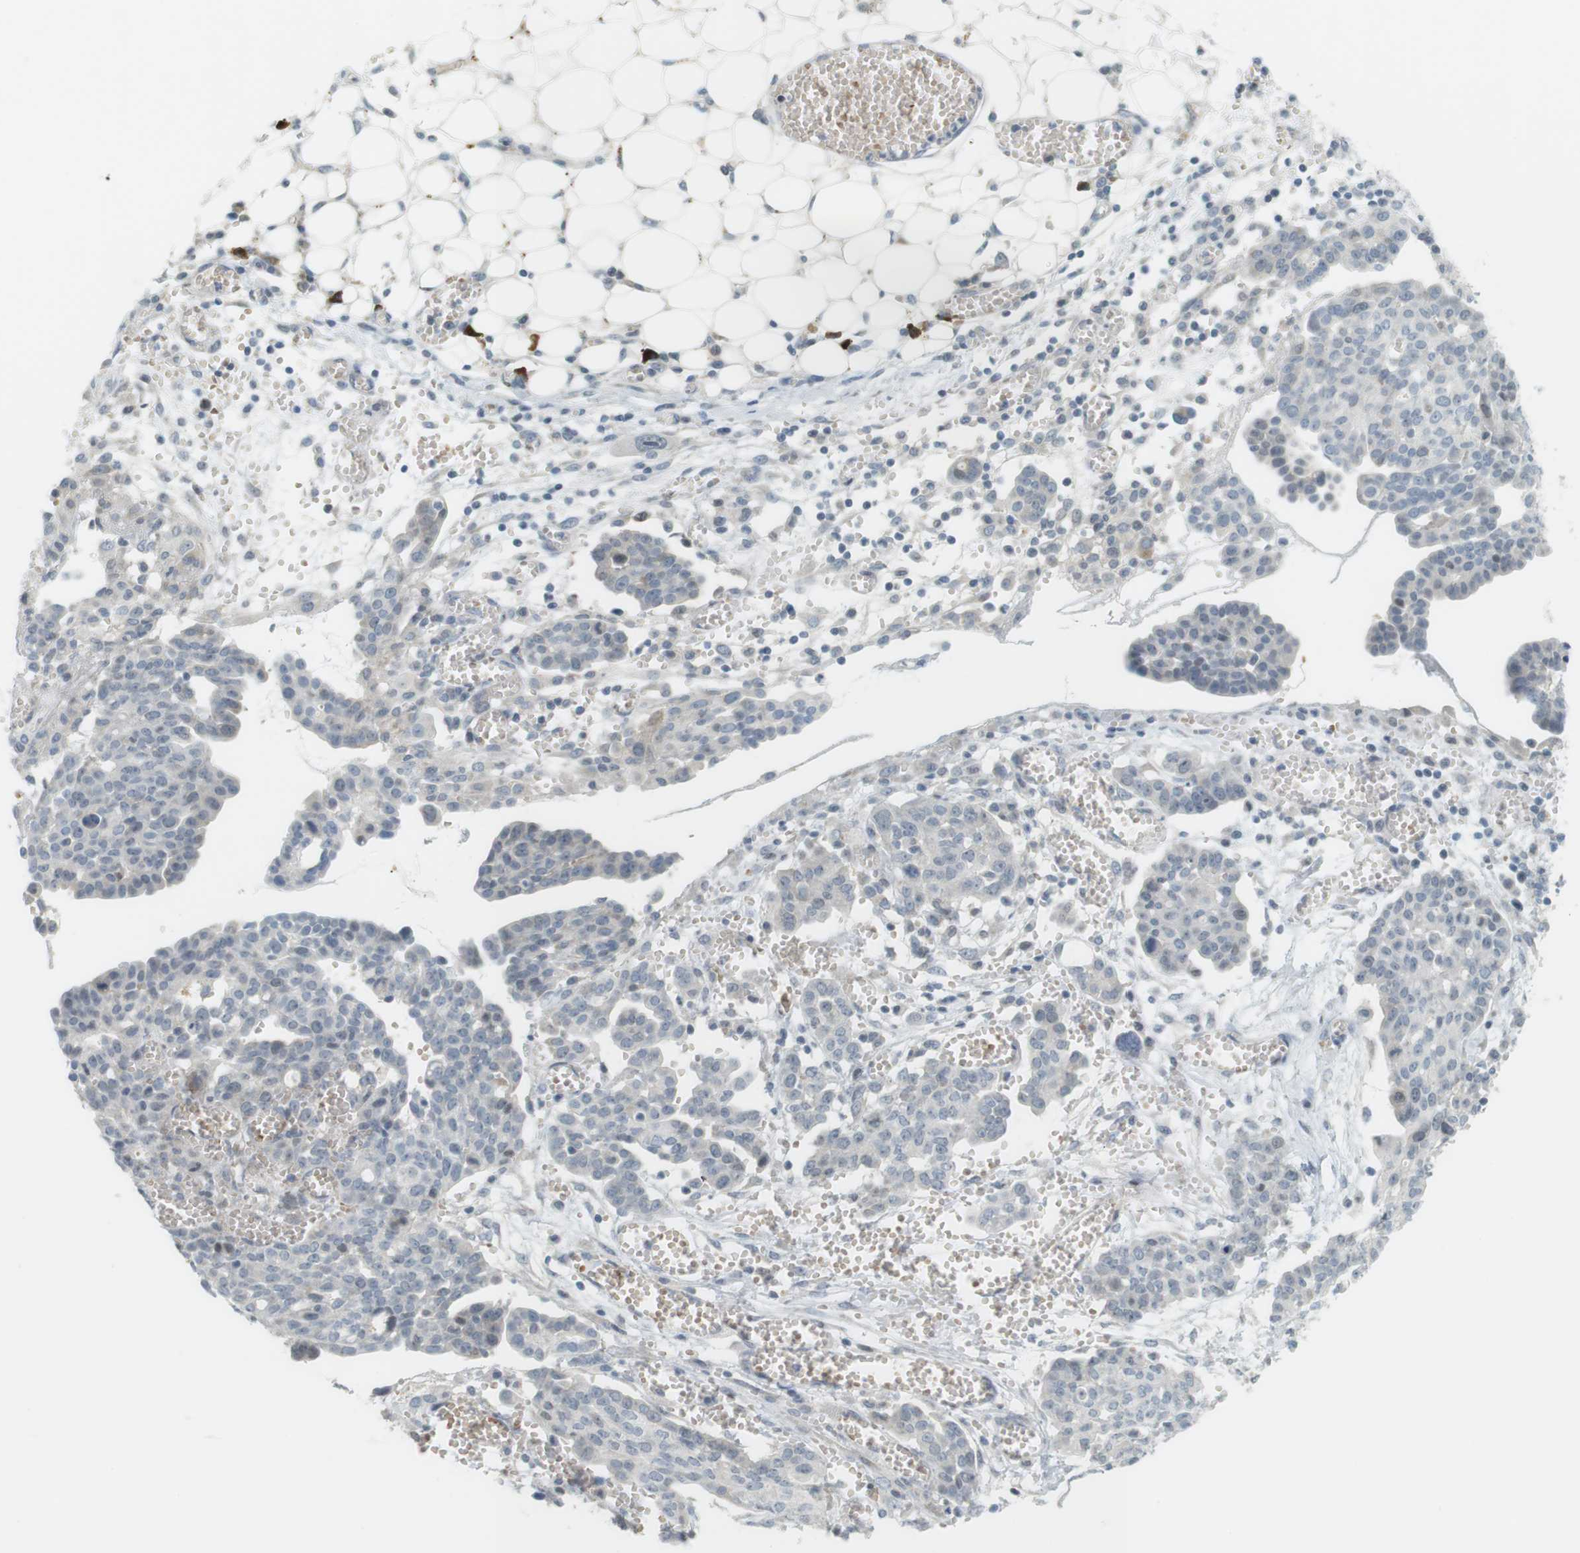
{"staining": {"intensity": "negative", "quantity": "none", "location": "none"}, "tissue": "ovarian cancer", "cell_type": "Tumor cells", "image_type": "cancer", "snomed": [{"axis": "morphology", "description": "Cystadenocarcinoma, serous, NOS"}, {"axis": "topography", "description": "Soft tissue"}, {"axis": "topography", "description": "Ovary"}], "caption": "DAB (3,3'-diaminobenzidine) immunohistochemical staining of human serous cystadenocarcinoma (ovarian) reveals no significant expression in tumor cells. (Immunohistochemistry, brightfield microscopy, high magnification).", "gene": "DMC1", "patient": {"sex": "female", "age": 57}}